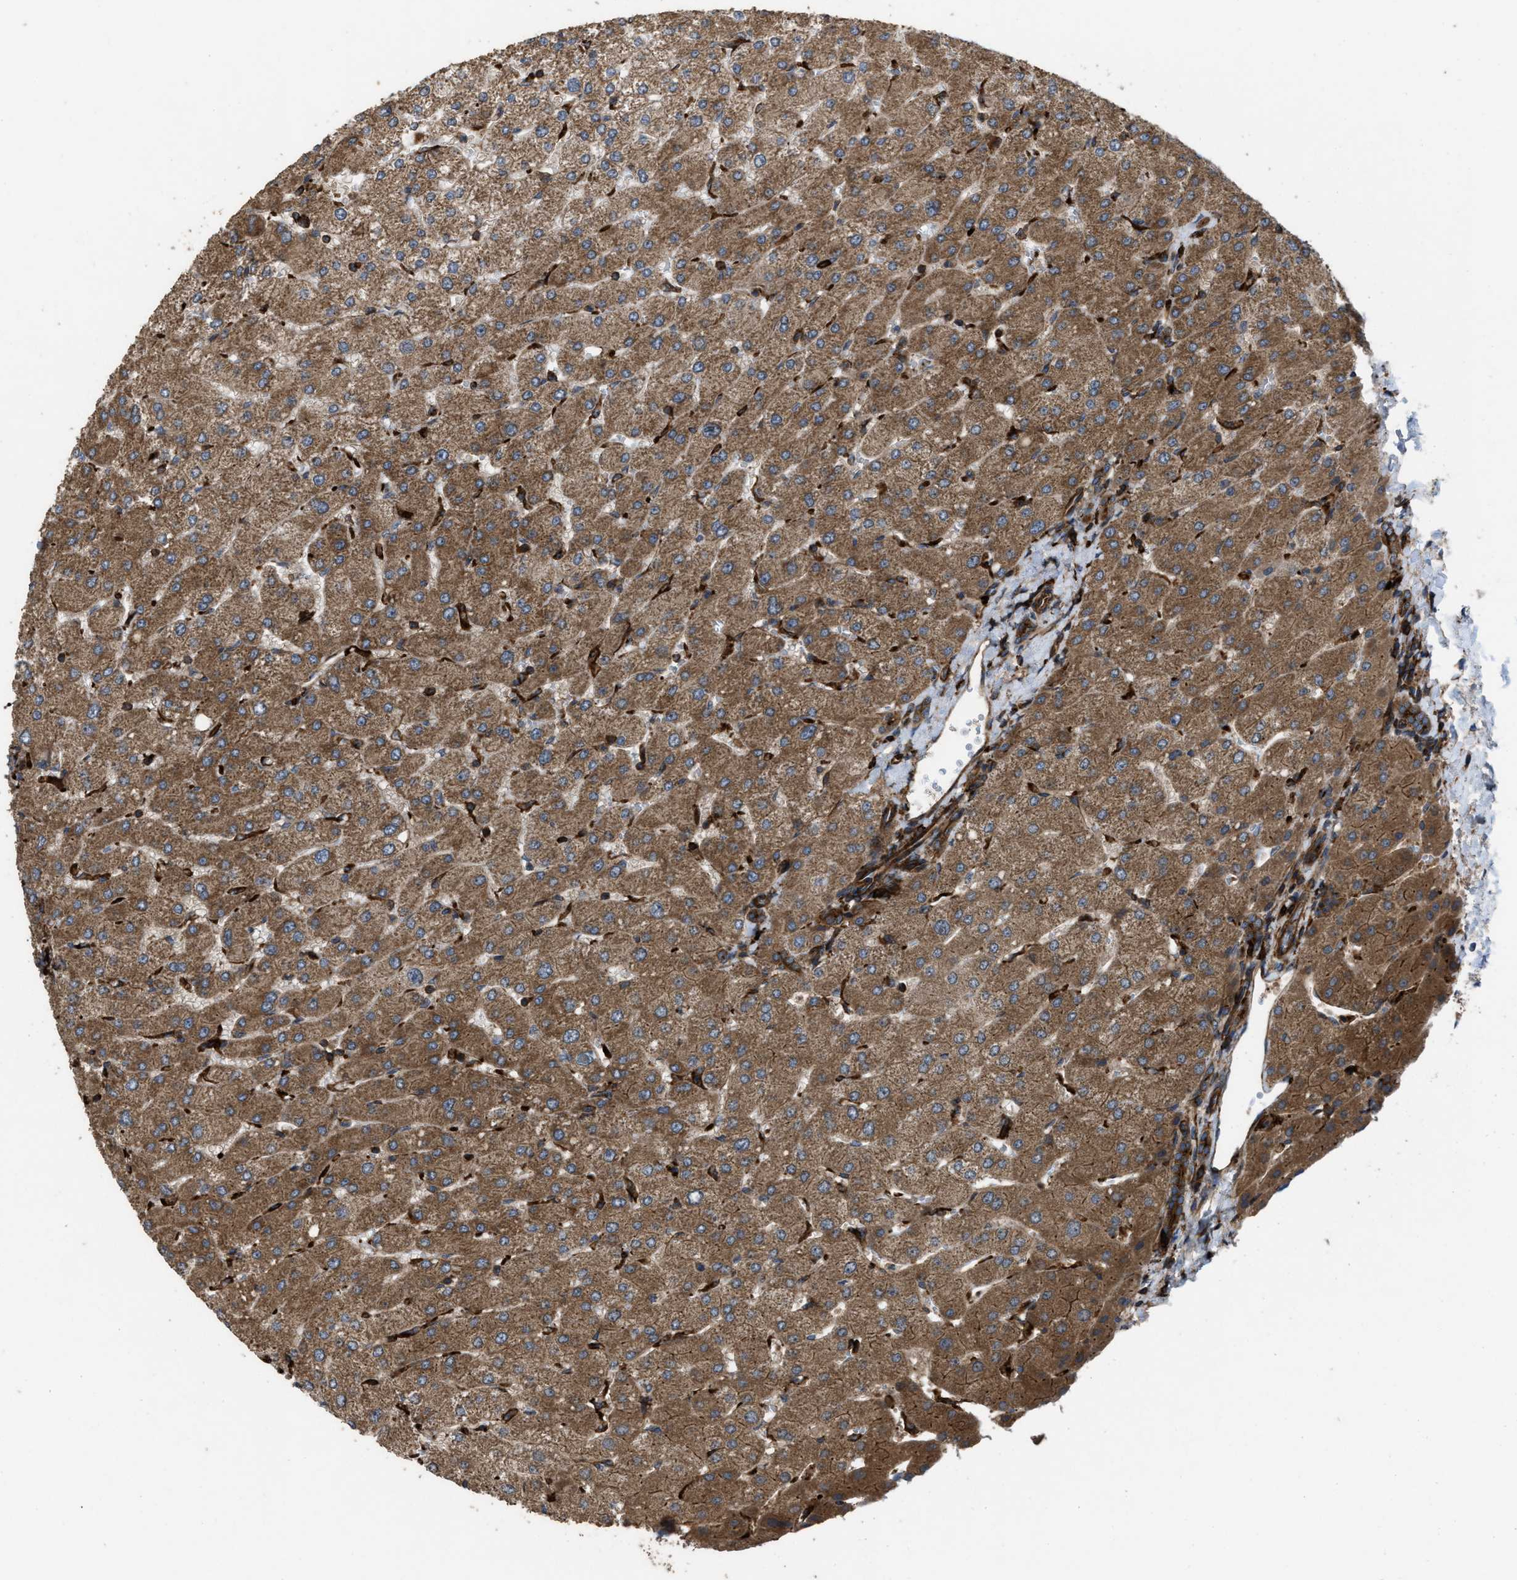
{"staining": {"intensity": "moderate", "quantity": ">75%", "location": "cytoplasmic/membranous"}, "tissue": "liver", "cell_type": "Cholangiocytes", "image_type": "normal", "snomed": [{"axis": "morphology", "description": "Normal tissue, NOS"}, {"axis": "topography", "description": "Liver"}], "caption": "Moderate cytoplasmic/membranous positivity for a protein is identified in approximately >75% of cholangiocytes of unremarkable liver using IHC.", "gene": "EGLN1", "patient": {"sex": "male", "age": 55}}